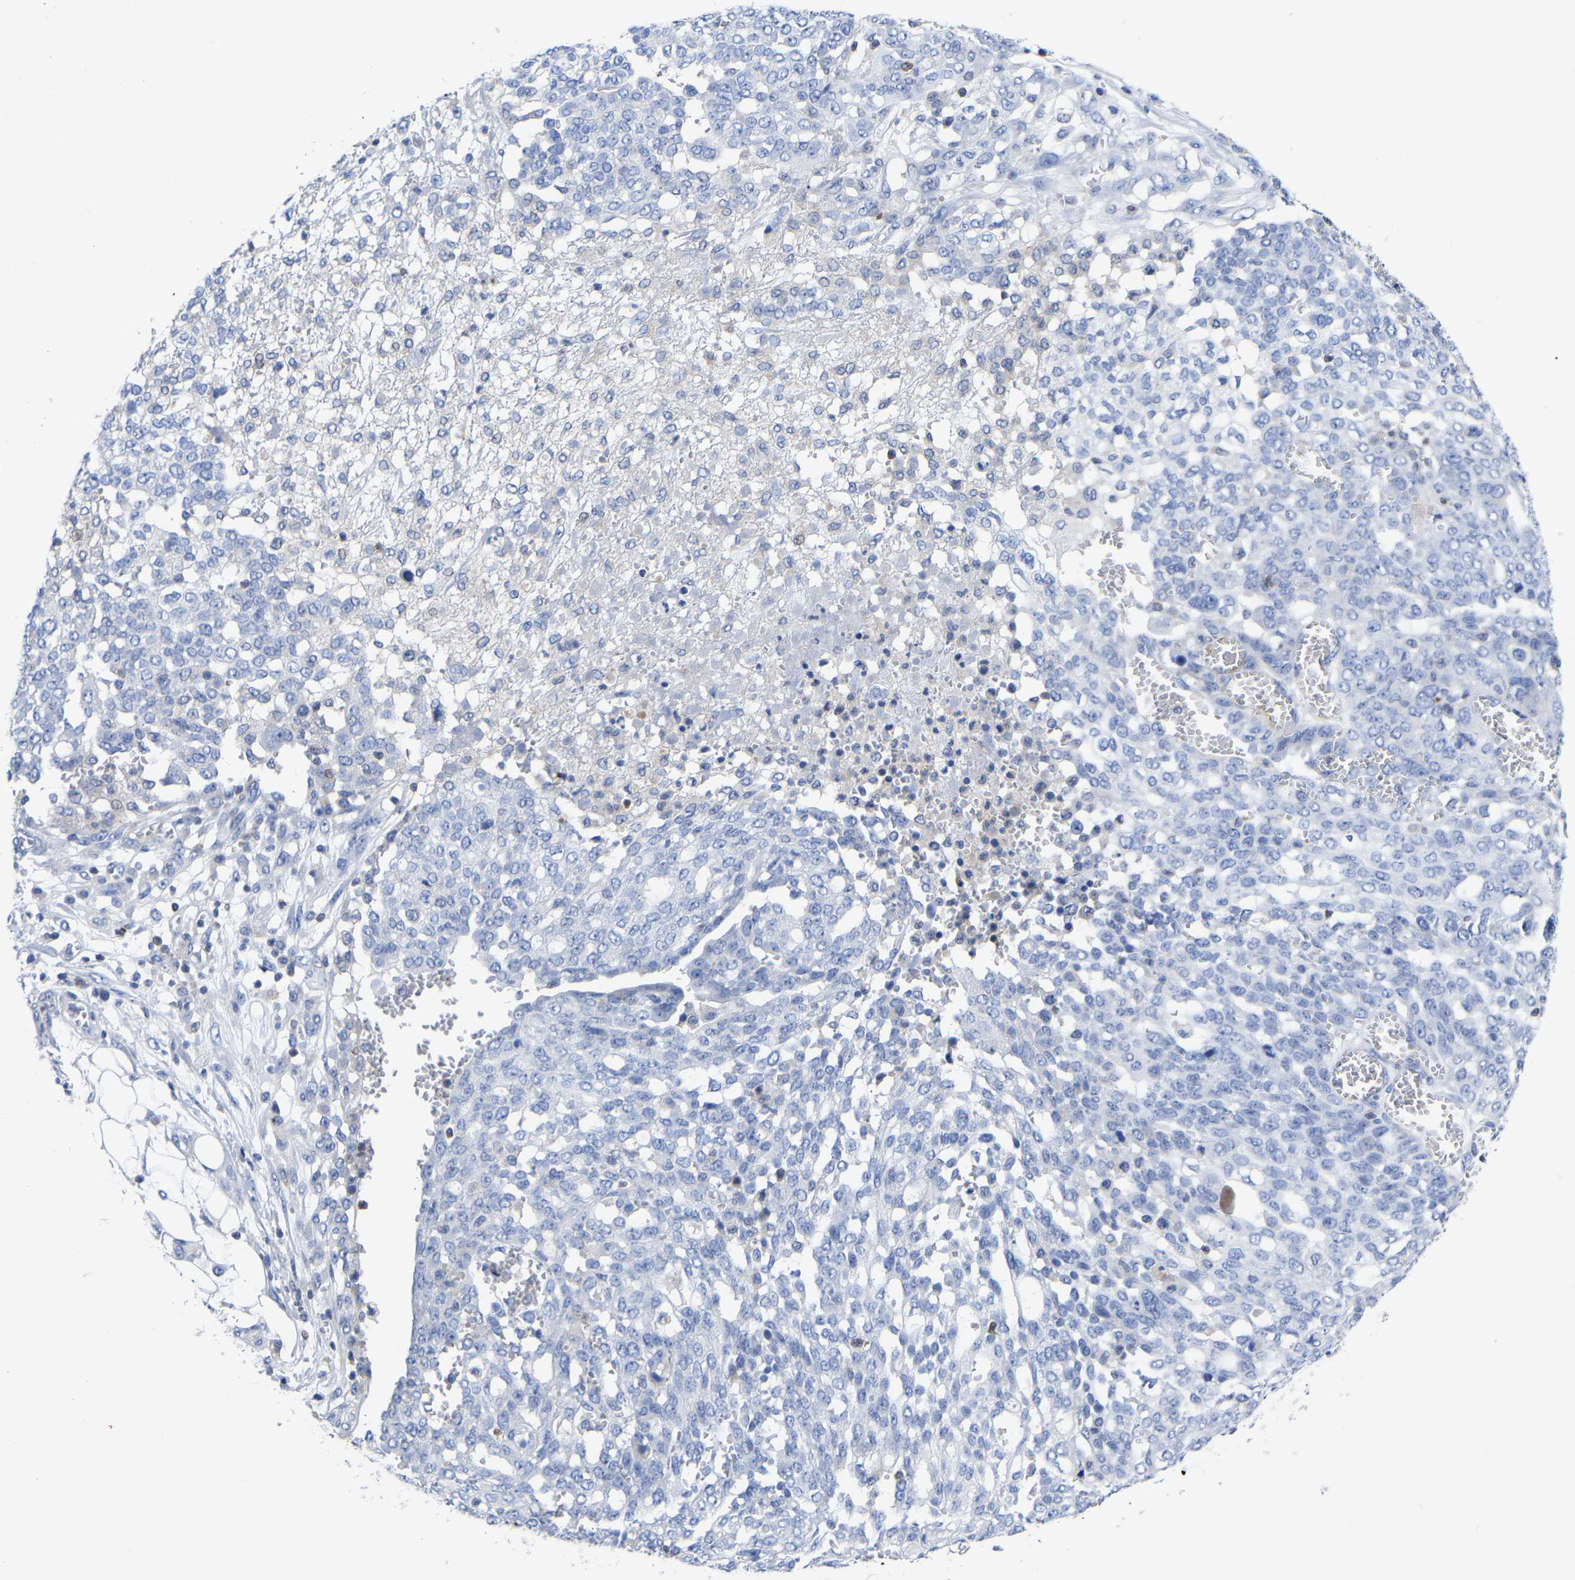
{"staining": {"intensity": "negative", "quantity": "none", "location": "none"}, "tissue": "ovarian cancer", "cell_type": "Tumor cells", "image_type": "cancer", "snomed": [{"axis": "morphology", "description": "Cystadenocarcinoma, serous, NOS"}, {"axis": "topography", "description": "Soft tissue"}, {"axis": "topography", "description": "Ovary"}], "caption": "This is an IHC histopathology image of human ovarian cancer (serous cystadenocarcinoma). There is no expression in tumor cells.", "gene": "PTPN7", "patient": {"sex": "female", "age": 57}}